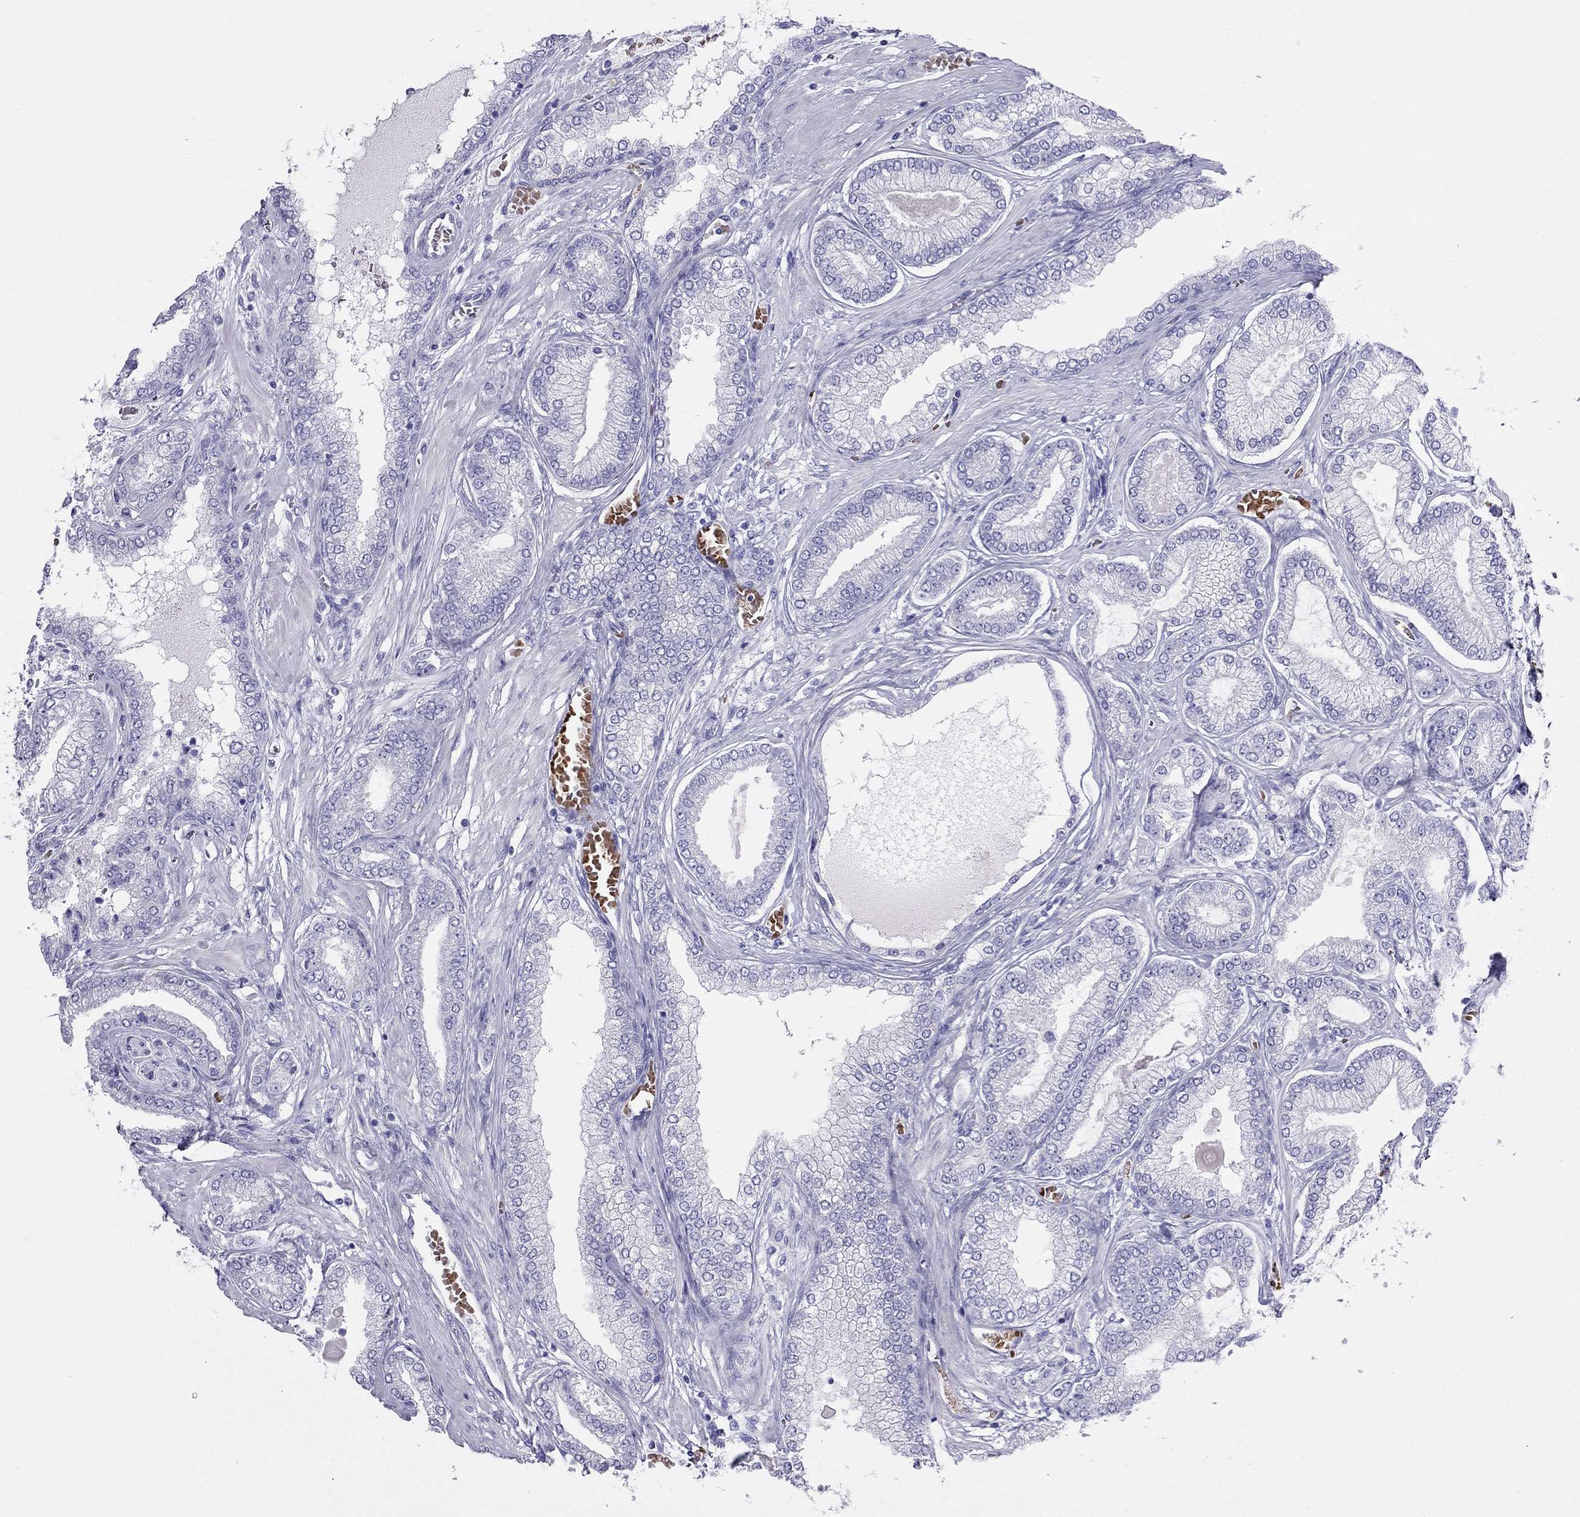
{"staining": {"intensity": "negative", "quantity": "none", "location": "none"}, "tissue": "prostate cancer", "cell_type": "Tumor cells", "image_type": "cancer", "snomed": [{"axis": "morphology", "description": "Adenocarcinoma, Low grade"}, {"axis": "topography", "description": "Prostate"}], "caption": "IHC of human low-grade adenocarcinoma (prostate) exhibits no staining in tumor cells.", "gene": "DNAAF6", "patient": {"sex": "male", "age": 57}}